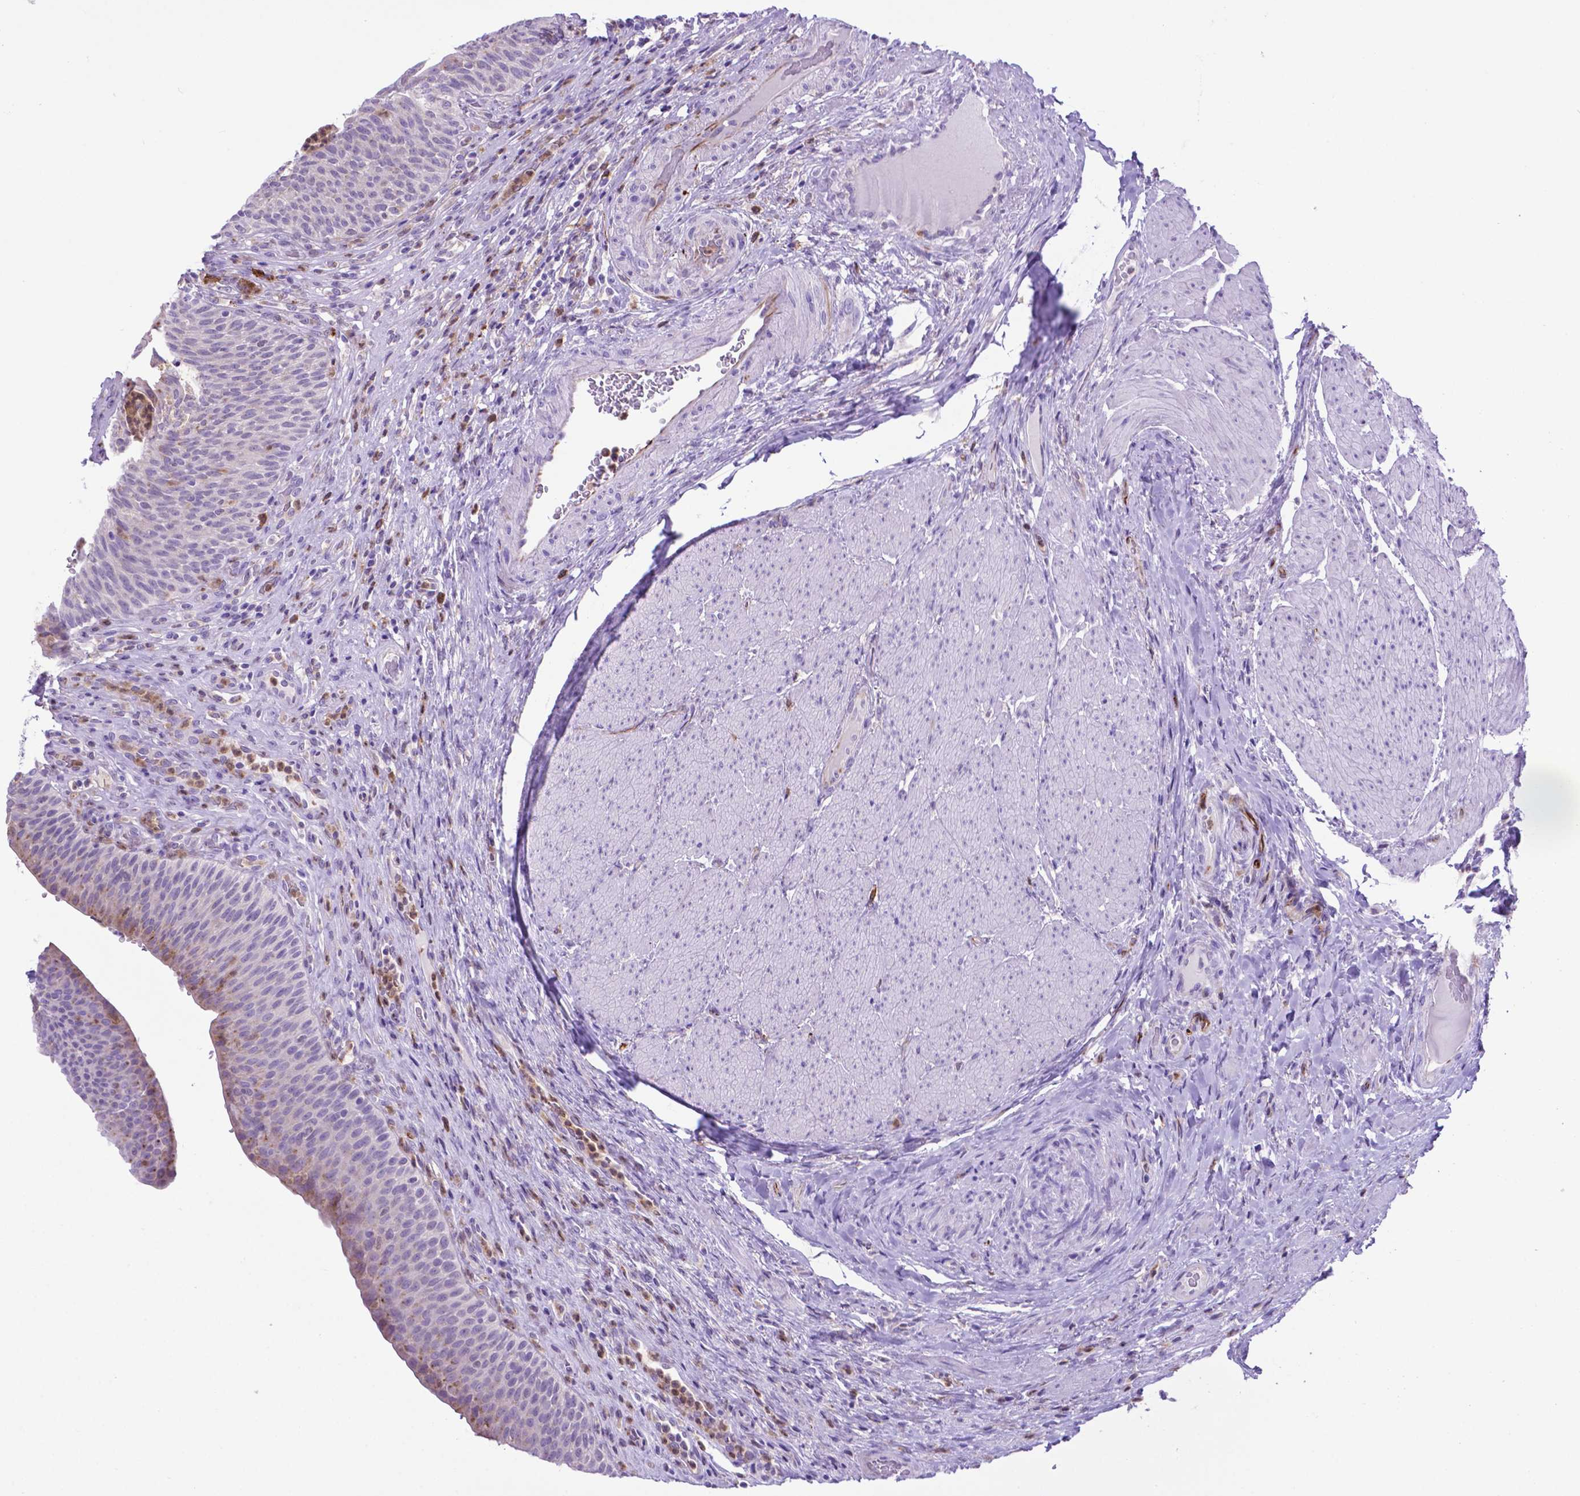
{"staining": {"intensity": "negative", "quantity": "none", "location": "none"}, "tissue": "urinary bladder", "cell_type": "Urothelial cells", "image_type": "normal", "snomed": [{"axis": "morphology", "description": "Normal tissue, NOS"}, {"axis": "topography", "description": "Urinary bladder"}, {"axis": "topography", "description": "Peripheral nerve tissue"}], "caption": "IHC photomicrograph of benign urinary bladder stained for a protein (brown), which displays no staining in urothelial cells. The staining is performed using DAB (3,3'-diaminobenzidine) brown chromogen with nuclei counter-stained in using hematoxylin.", "gene": "LZTR1", "patient": {"sex": "male", "age": 66}}